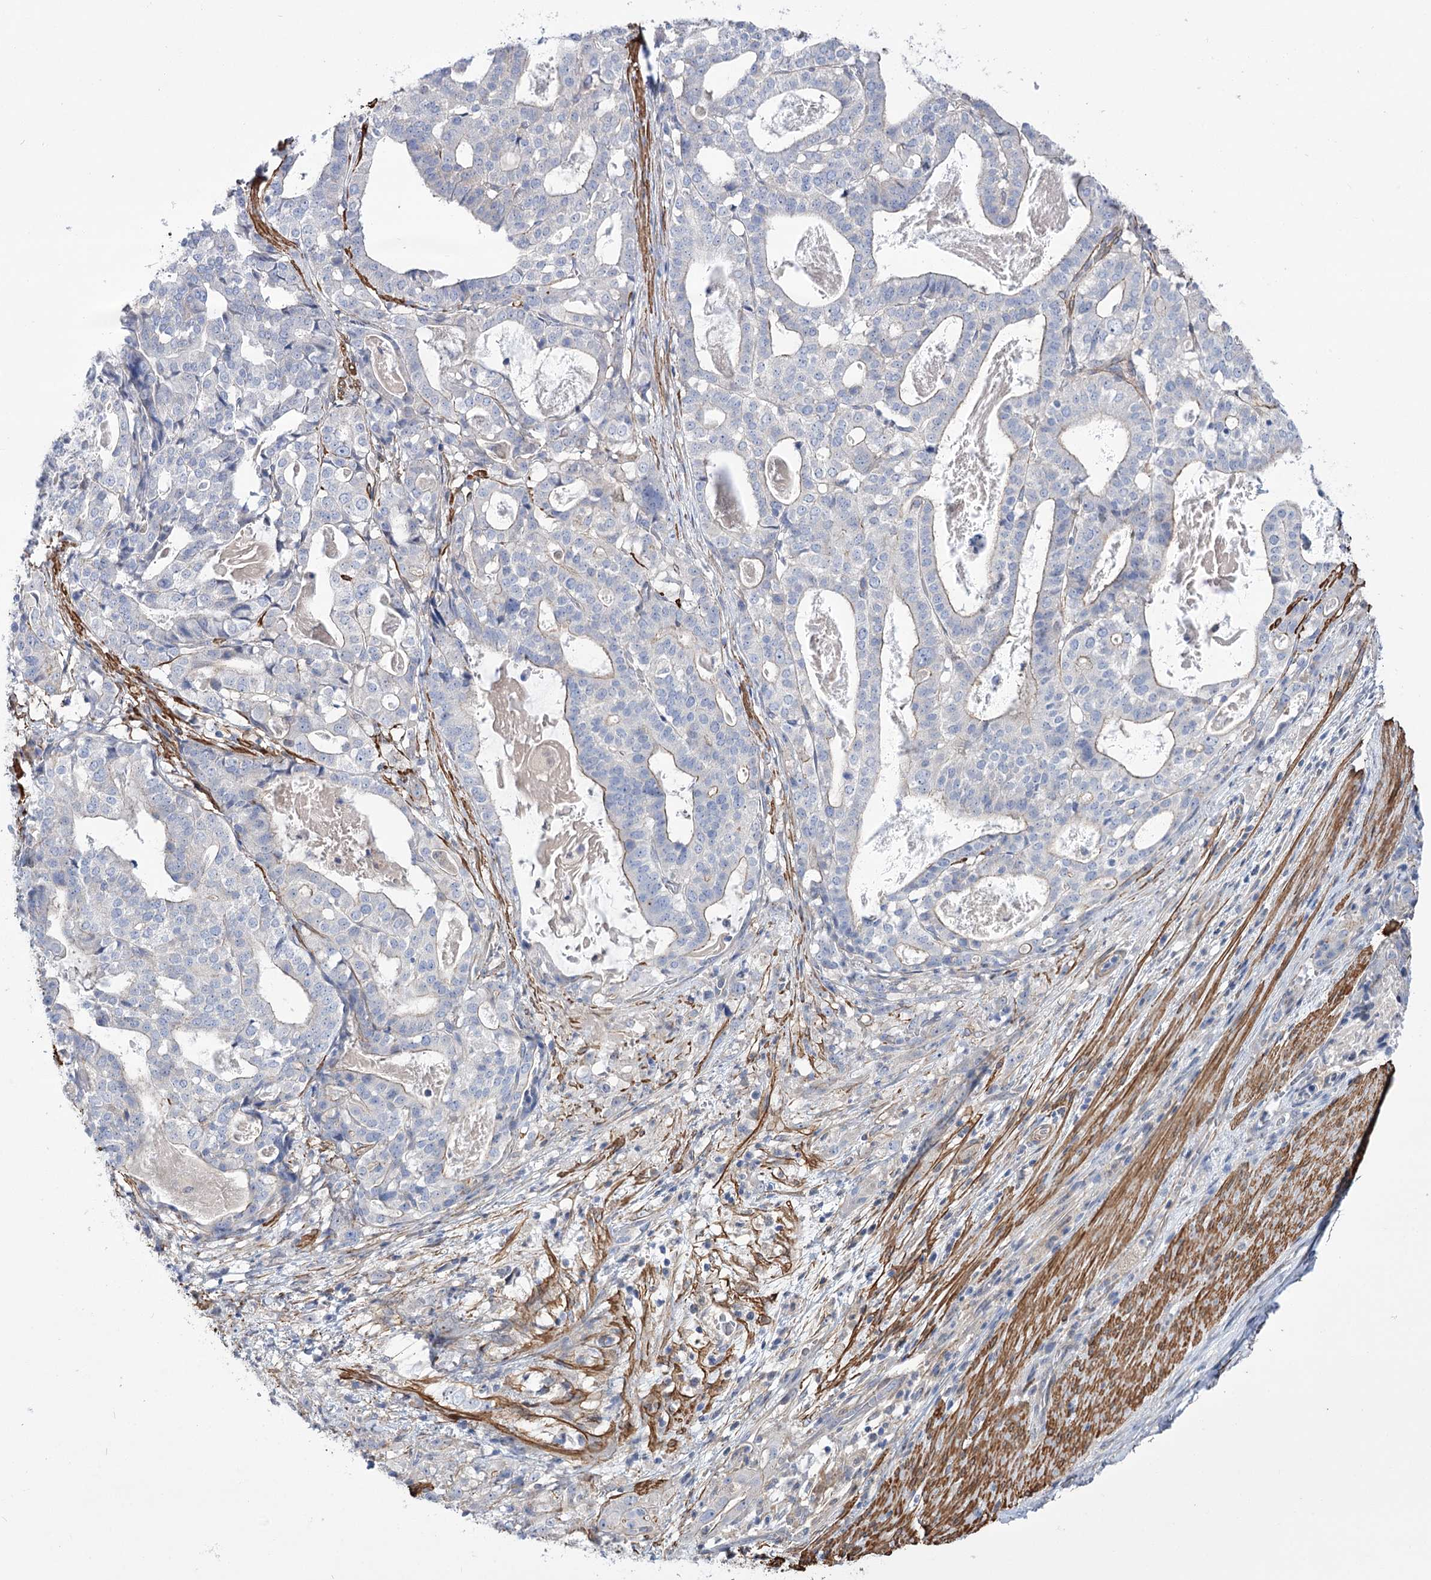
{"staining": {"intensity": "negative", "quantity": "none", "location": "none"}, "tissue": "stomach cancer", "cell_type": "Tumor cells", "image_type": "cancer", "snomed": [{"axis": "morphology", "description": "Adenocarcinoma, NOS"}, {"axis": "topography", "description": "Stomach"}], "caption": "Histopathology image shows no significant protein expression in tumor cells of adenocarcinoma (stomach). (DAB IHC, high magnification).", "gene": "WASHC3", "patient": {"sex": "male", "age": 48}}